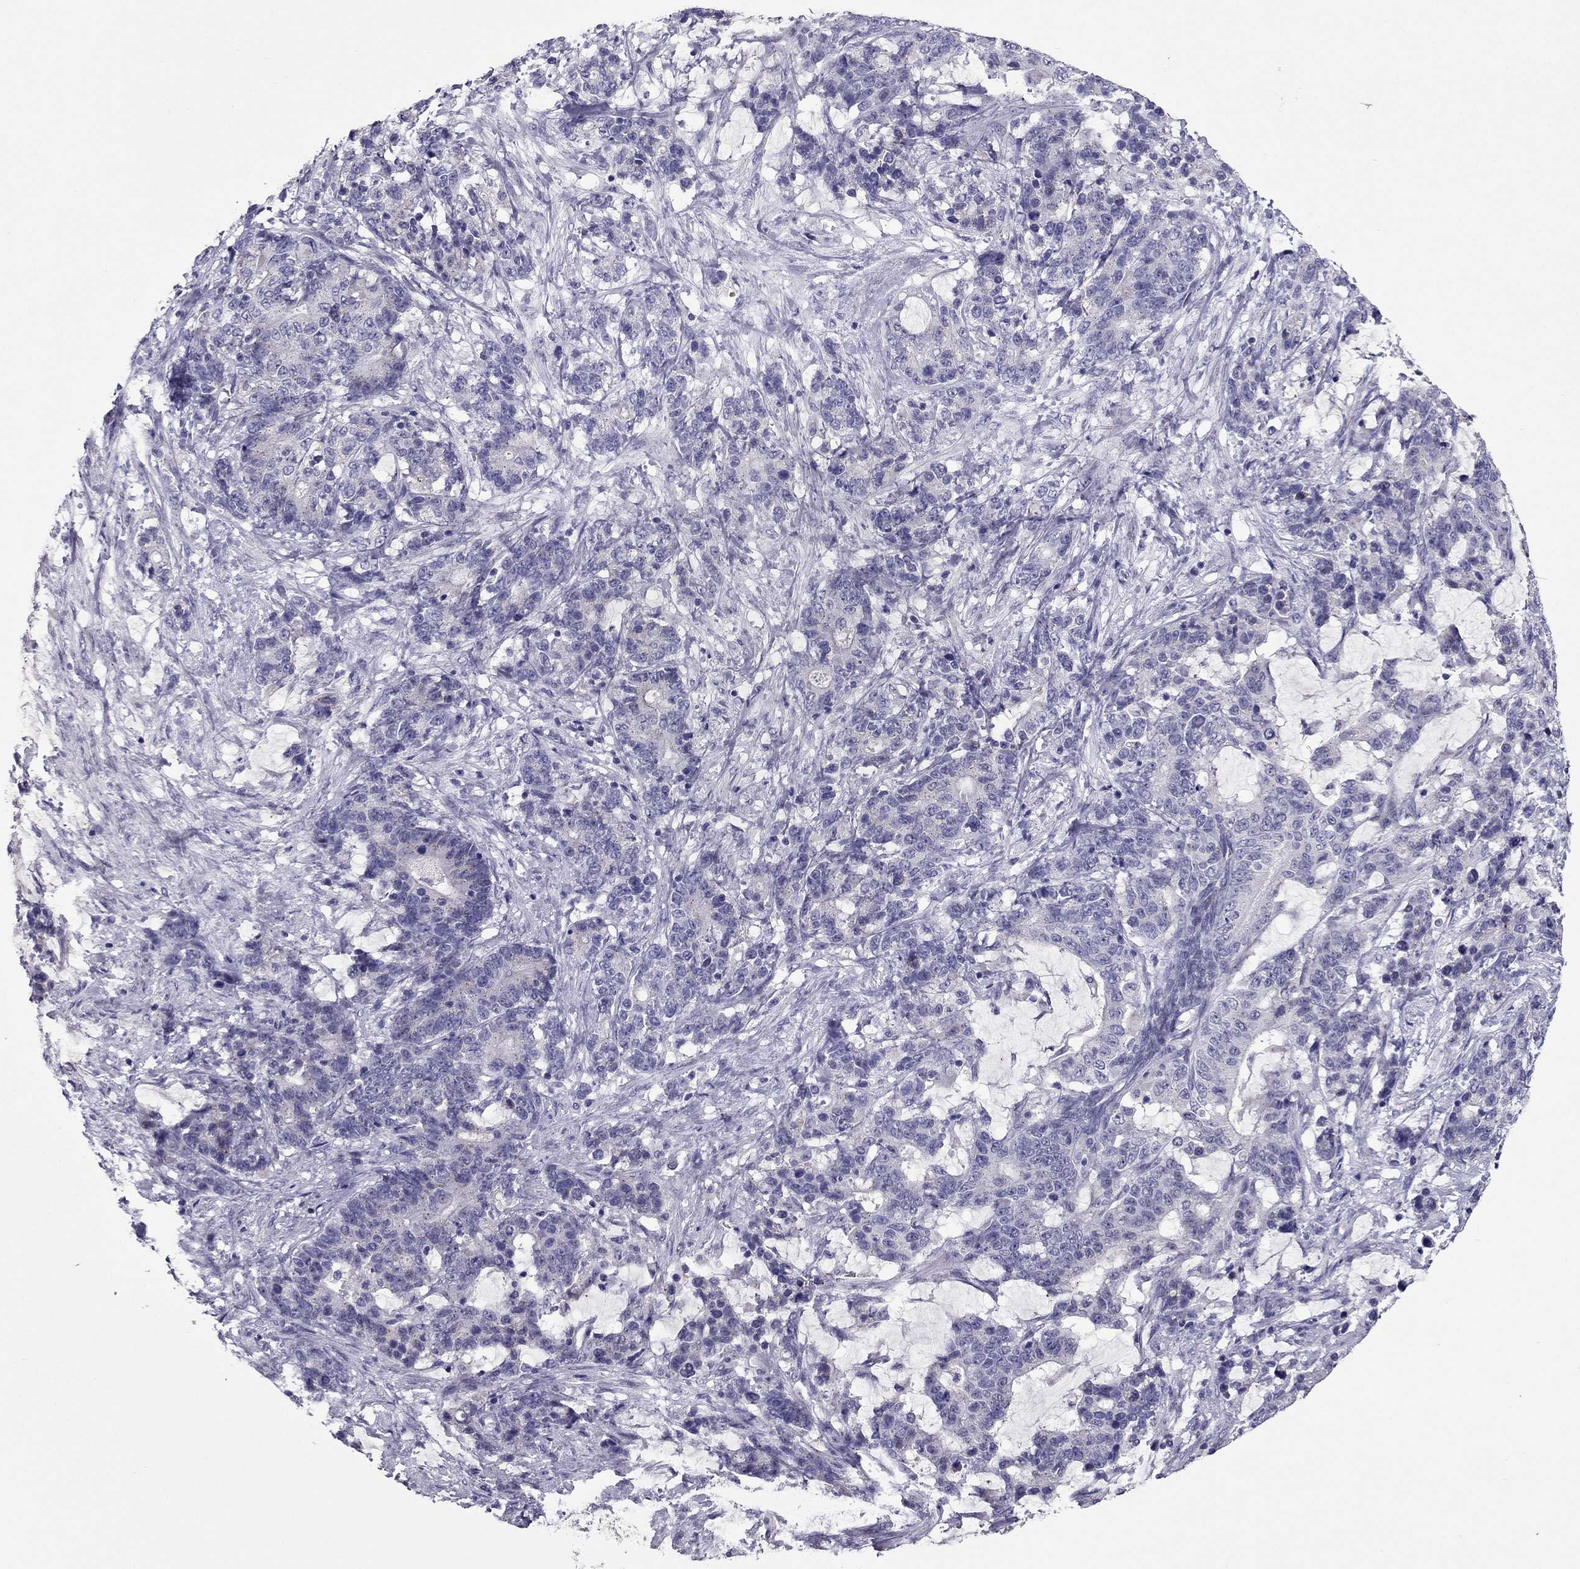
{"staining": {"intensity": "negative", "quantity": "none", "location": "none"}, "tissue": "stomach cancer", "cell_type": "Tumor cells", "image_type": "cancer", "snomed": [{"axis": "morphology", "description": "Normal tissue, NOS"}, {"axis": "morphology", "description": "Adenocarcinoma, NOS"}, {"axis": "topography", "description": "Stomach"}], "caption": "The immunohistochemistry histopathology image has no significant expression in tumor cells of stomach cancer tissue. (DAB immunohistochemistry, high magnification).", "gene": "MYBPH", "patient": {"sex": "female", "age": 64}}